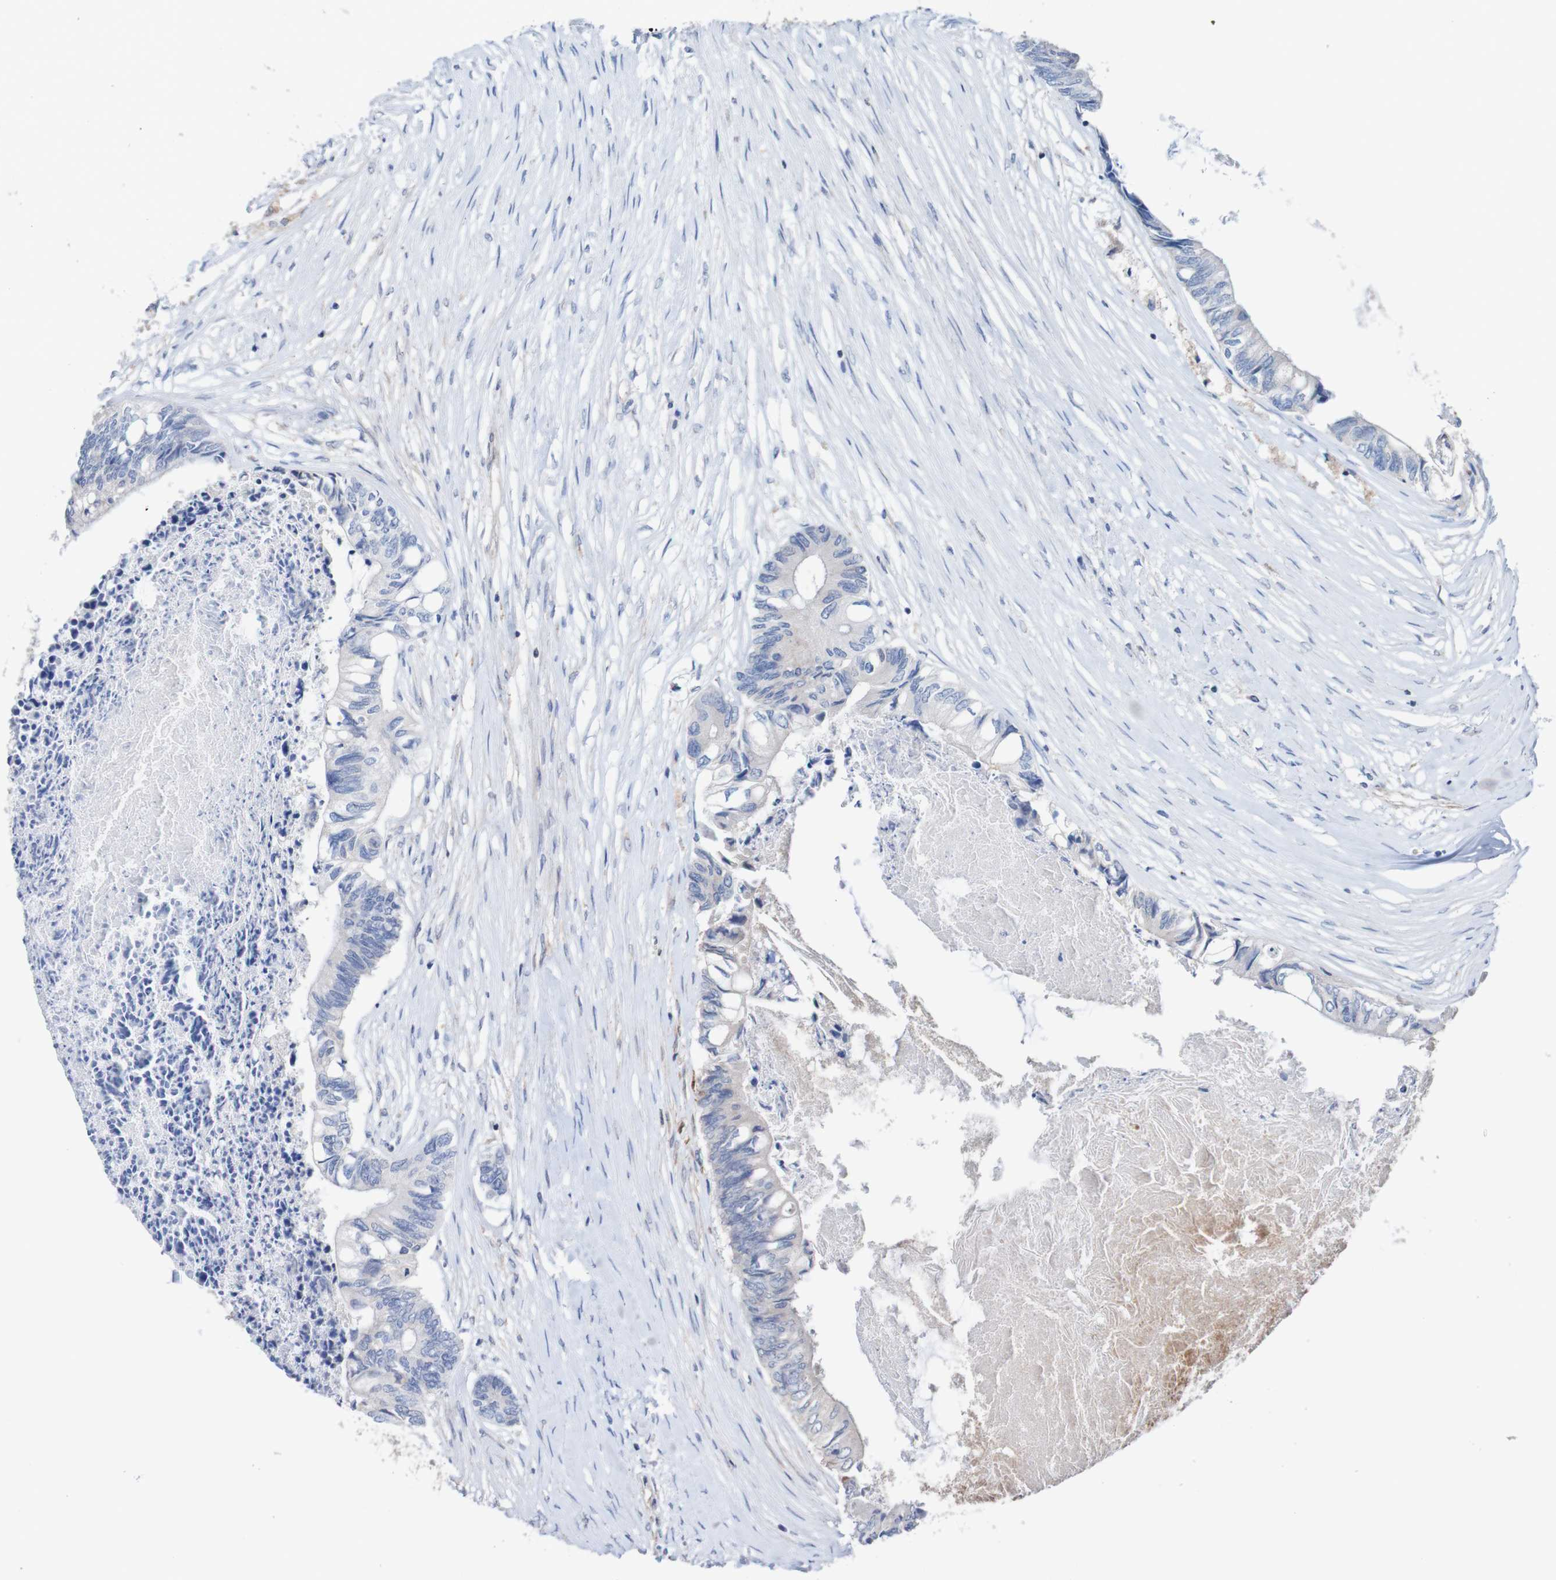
{"staining": {"intensity": "negative", "quantity": "none", "location": "none"}, "tissue": "colorectal cancer", "cell_type": "Tumor cells", "image_type": "cancer", "snomed": [{"axis": "morphology", "description": "Adenocarcinoma, NOS"}, {"axis": "topography", "description": "Rectum"}], "caption": "The micrograph demonstrates no staining of tumor cells in colorectal cancer.", "gene": "RIGI", "patient": {"sex": "male", "age": 63}}